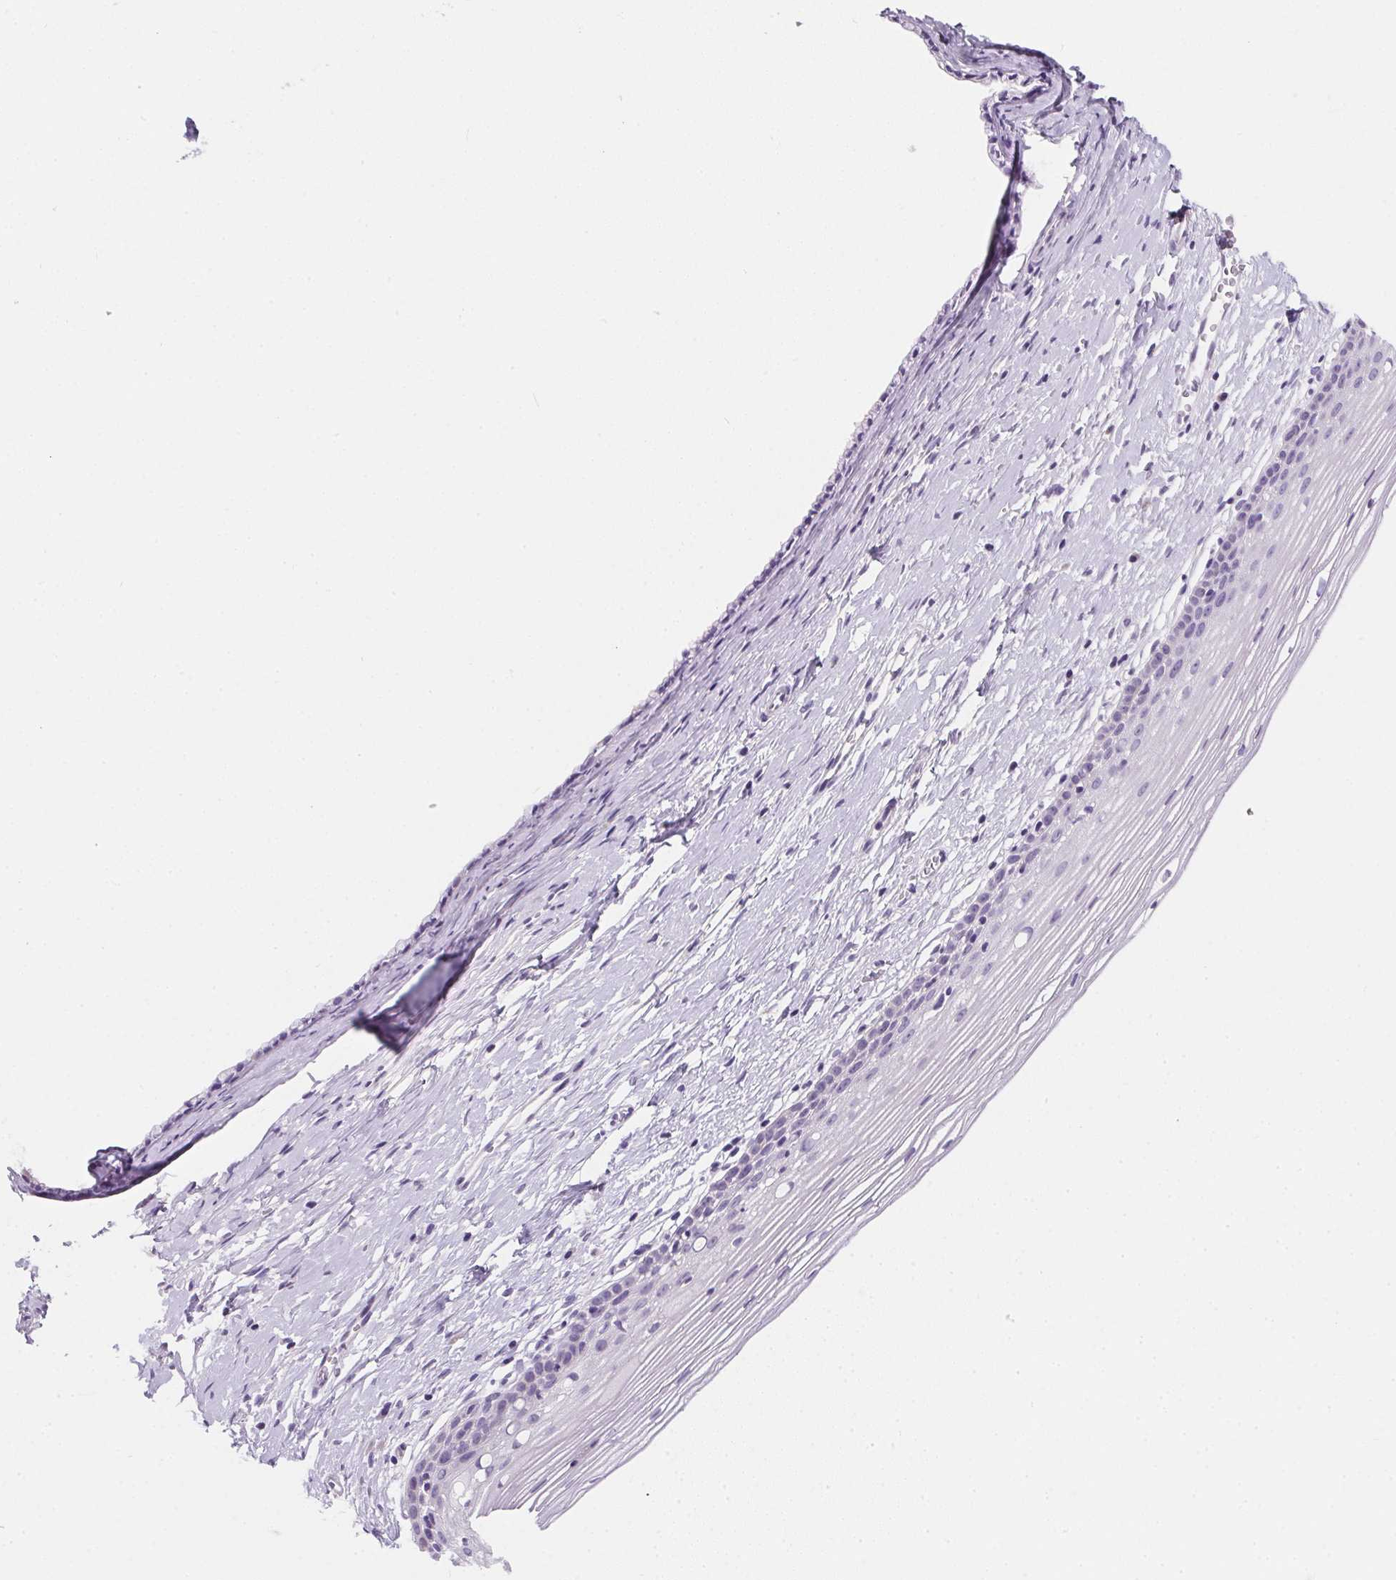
{"staining": {"intensity": "negative", "quantity": "none", "location": "none"}, "tissue": "cervix", "cell_type": "Glandular cells", "image_type": "normal", "snomed": [{"axis": "morphology", "description": "Normal tissue, NOS"}, {"axis": "topography", "description": "Cervix"}], "caption": "Protein analysis of unremarkable cervix reveals no significant staining in glandular cells.", "gene": "AQP5", "patient": {"sex": "female", "age": 40}}